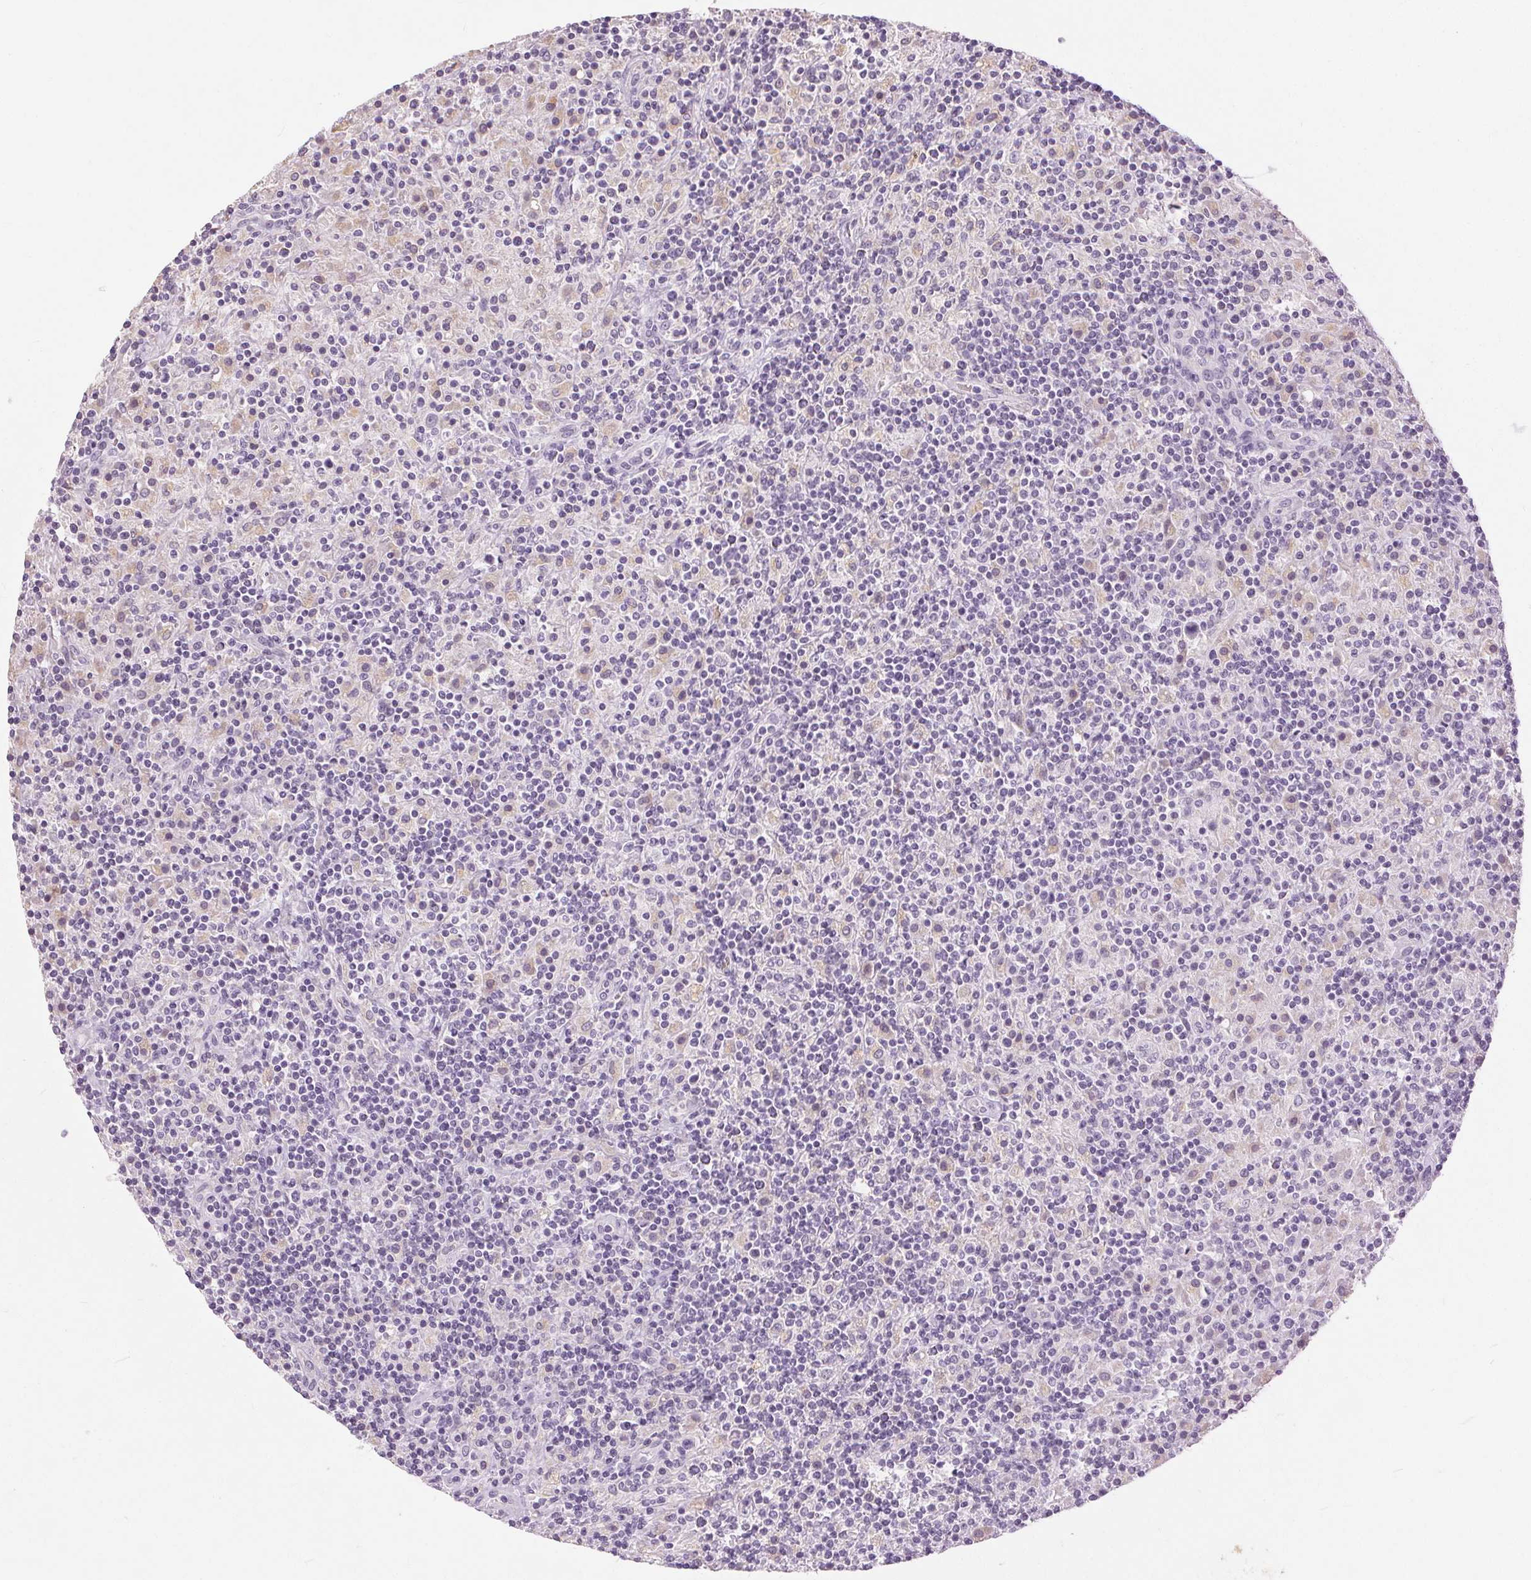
{"staining": {"intensity": "negative", "quantity": "none", "location": "none"}, "tissue": "lymphoma", "cell_type": "Tumor cells", "image_type": "cancer", "snomed": [{"axis": "morphology", "description": "Hodgkin's disease, NOS"}, {"axis": "topography", "description": "Lymph node"}], "caption": "Immunohistochemistry image of human lymphoma stained for a protein (brown), which demonstrates no positivity in tumor cells.", "gene": "DSG3", "patient": {"sex": "male", "age": 70}}